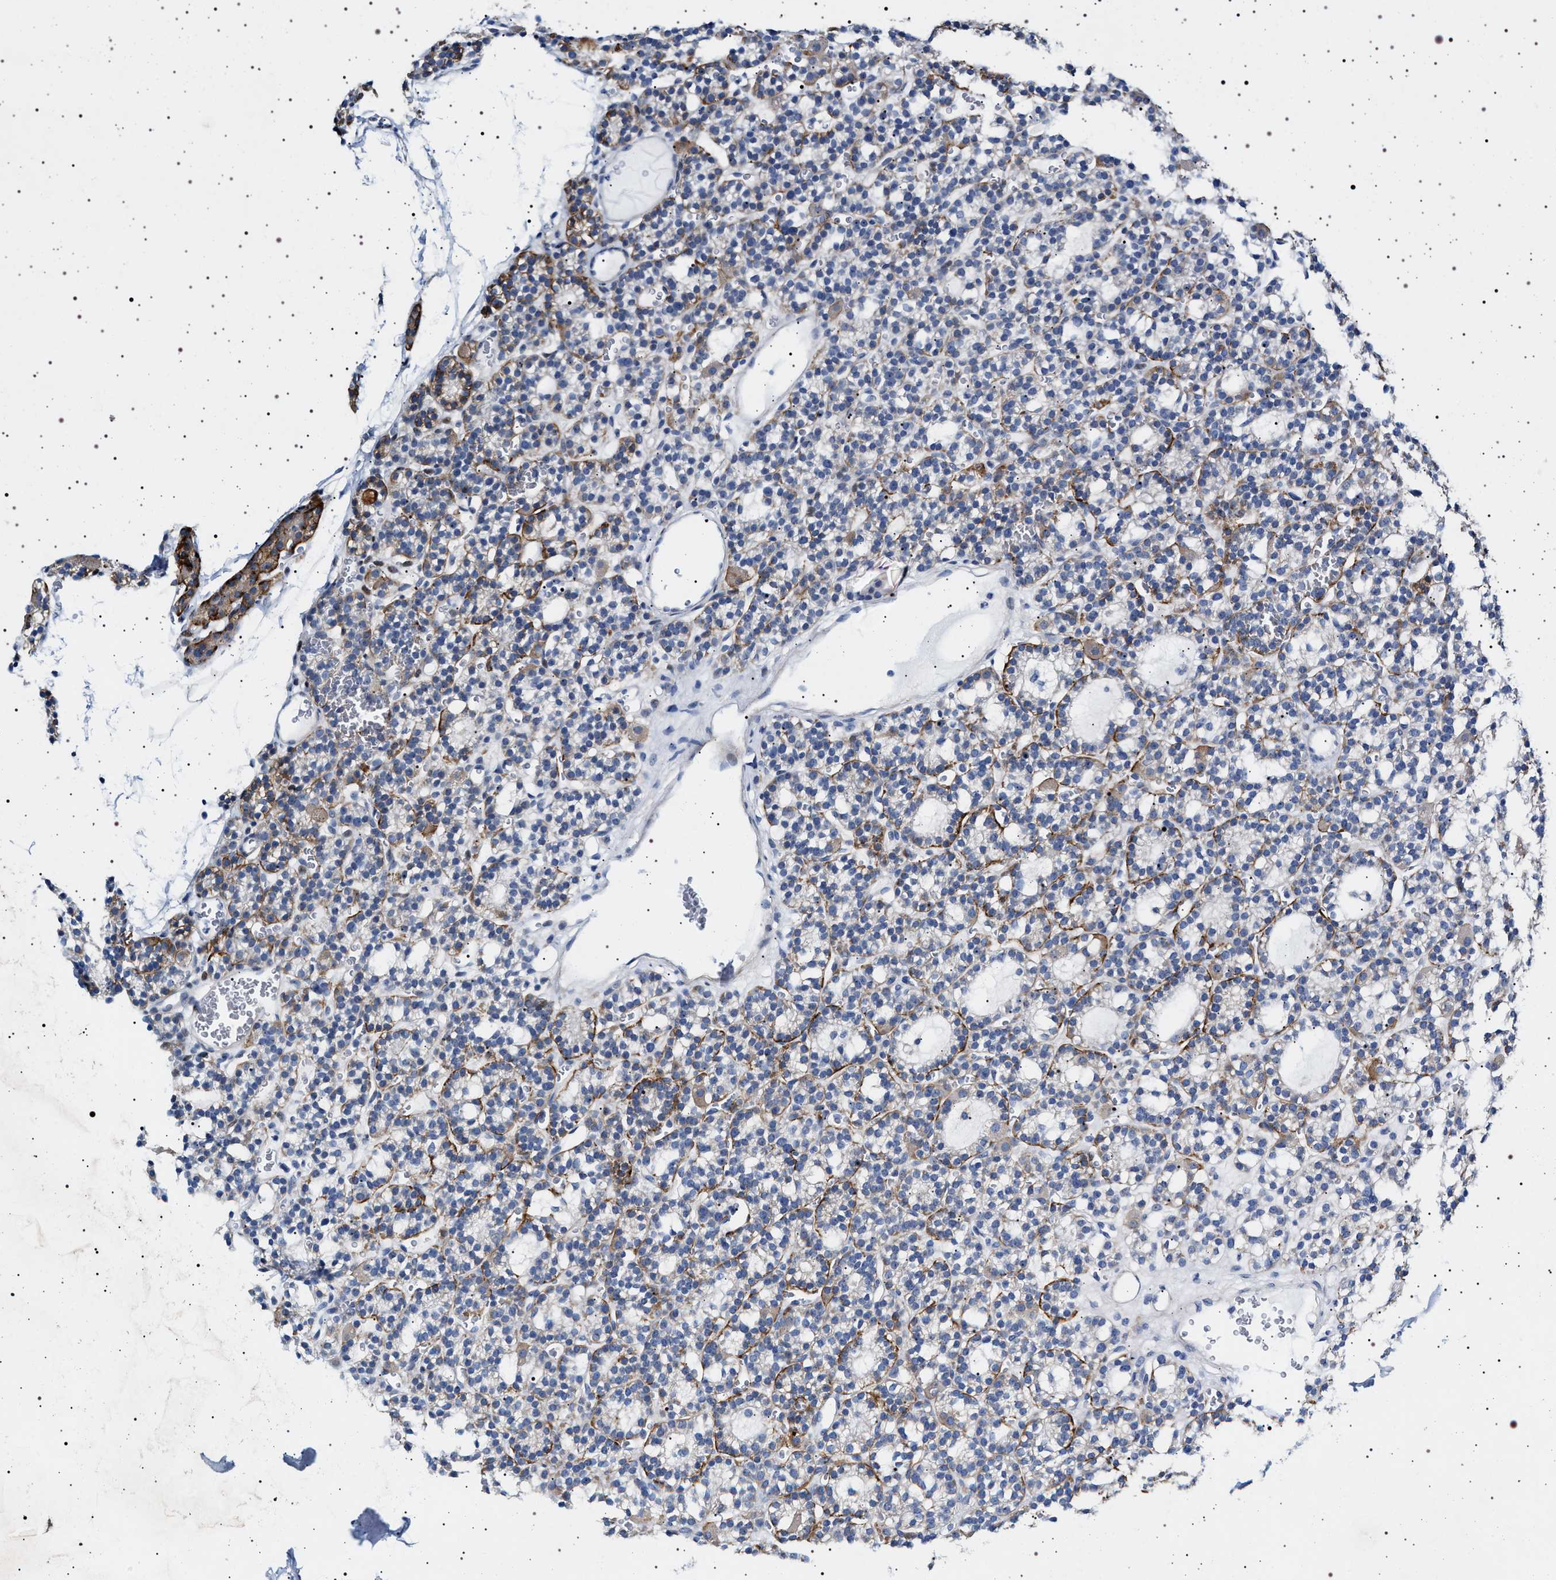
{"staining": {"intensity": "weak", "quantity": "25%-75%", "location": "cytoplasmic/membranous"}, "tissue": "parathyroid gland", "cell_type": "Glandular cells", "image_type": "normal", "snomed": [{"axis": "morphology", "description": "Normal tissue, NOS"}, {"axis": "morphology", "description": "Adenoma, NOS"}, {"axis": "topography", "description": "Parathyroid gland"}], "caption": "This is a micrograph of immunohistochemistry staining of normal parathyroid gland, which shows weak positivity in the cytoplasmic/membranous of glandular cells.", "gene": "NAALADL2", "patient": {"sex": "female", "age": 58}}